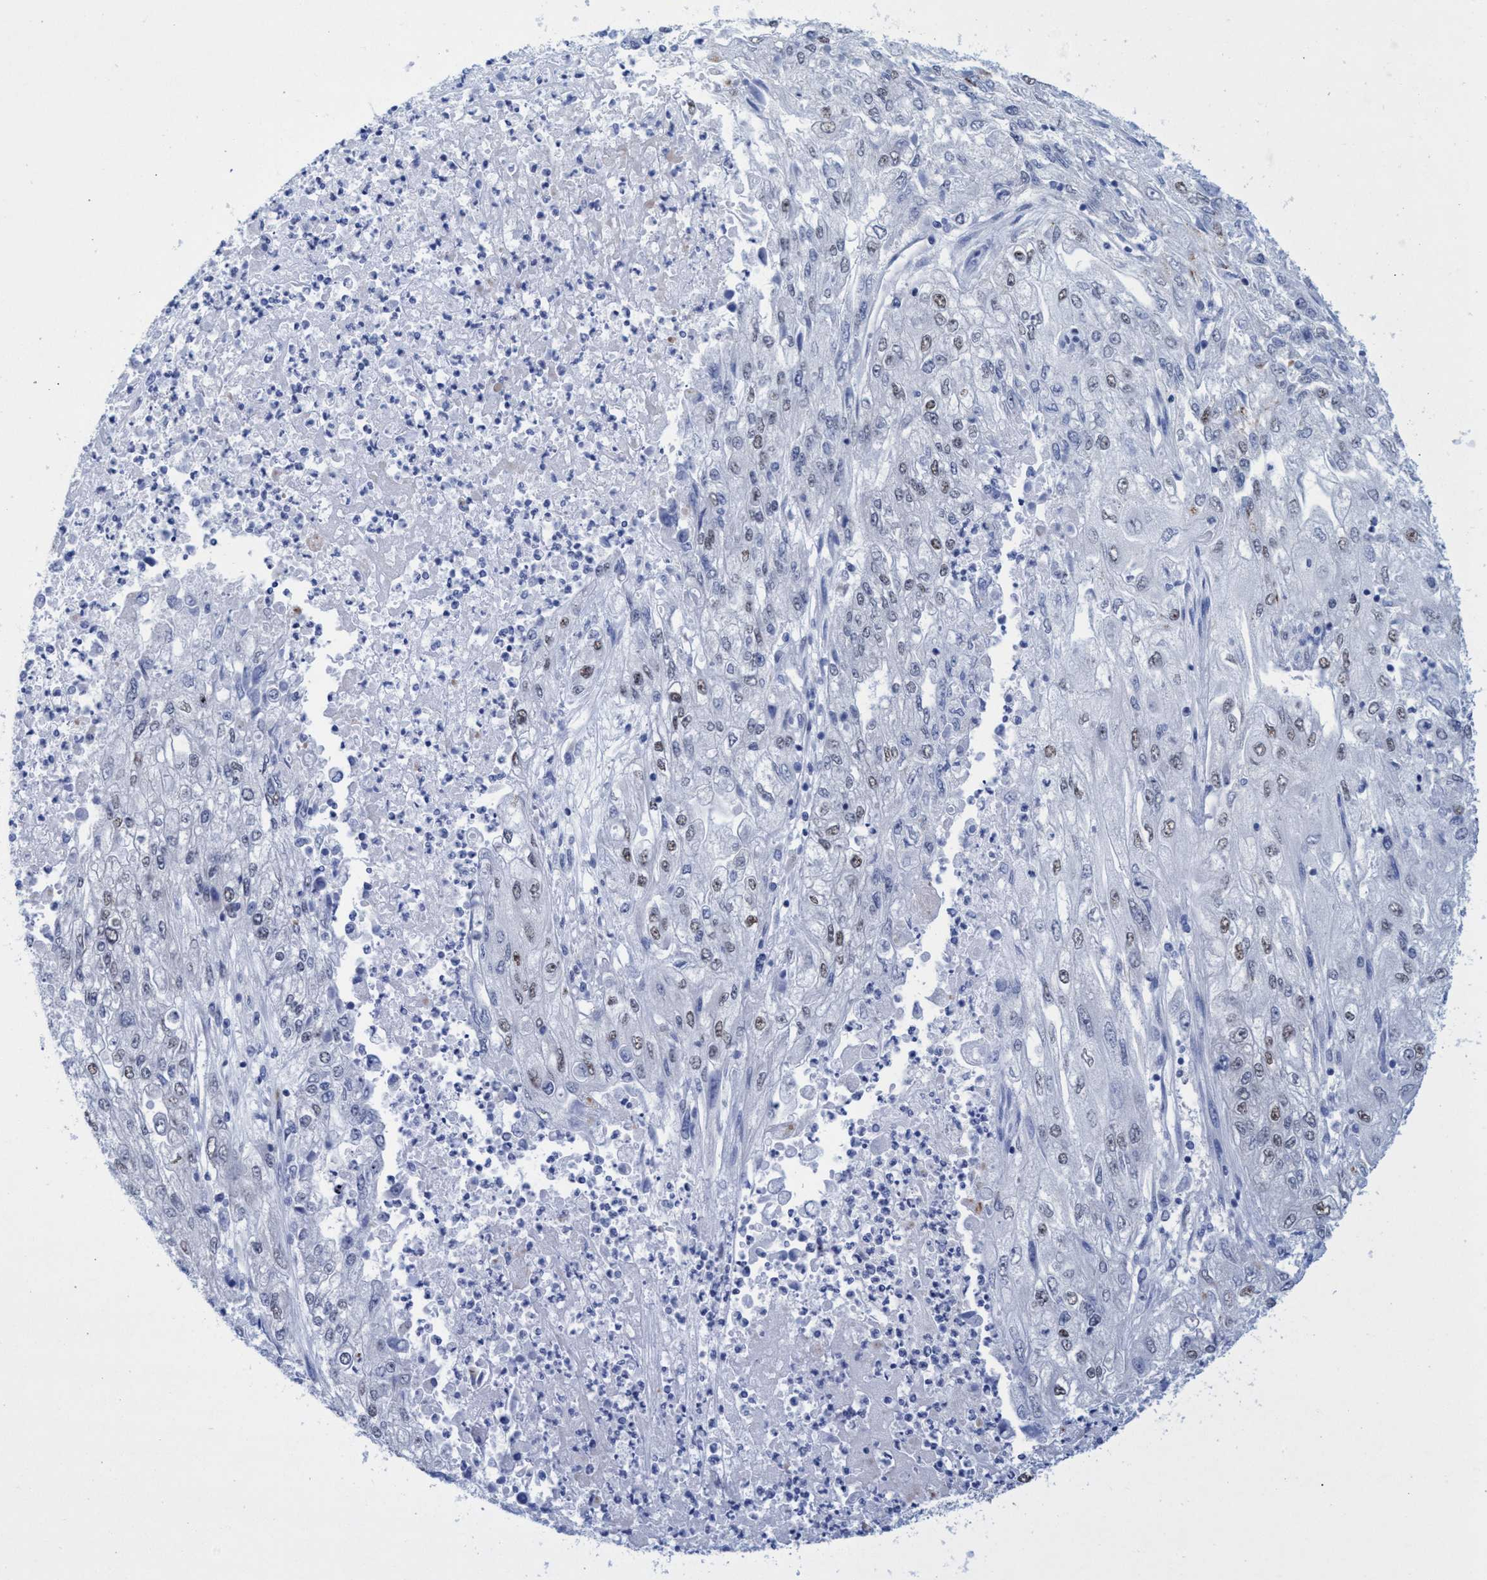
{"staining": {"intensity": "moderate", "quantity": "<25%", "location": "nuclear"}, "tissue": "endometrial cancer", "cell_type": "Tumor cells", "image_type": "cancer", "snomed": [{"axis": "morphology", "description": "Adenocarcinoma, NOS"}, {"axis": "topography", "description": "Endometrium"}], "caption": "Human endometrial adenocarcinoma stained with a brown dye displays moderate nuclear positive positivity in about <25% of tumor cells.", "gene": "R3HCC1", "patient": {"sex": "female", "age": 49}}